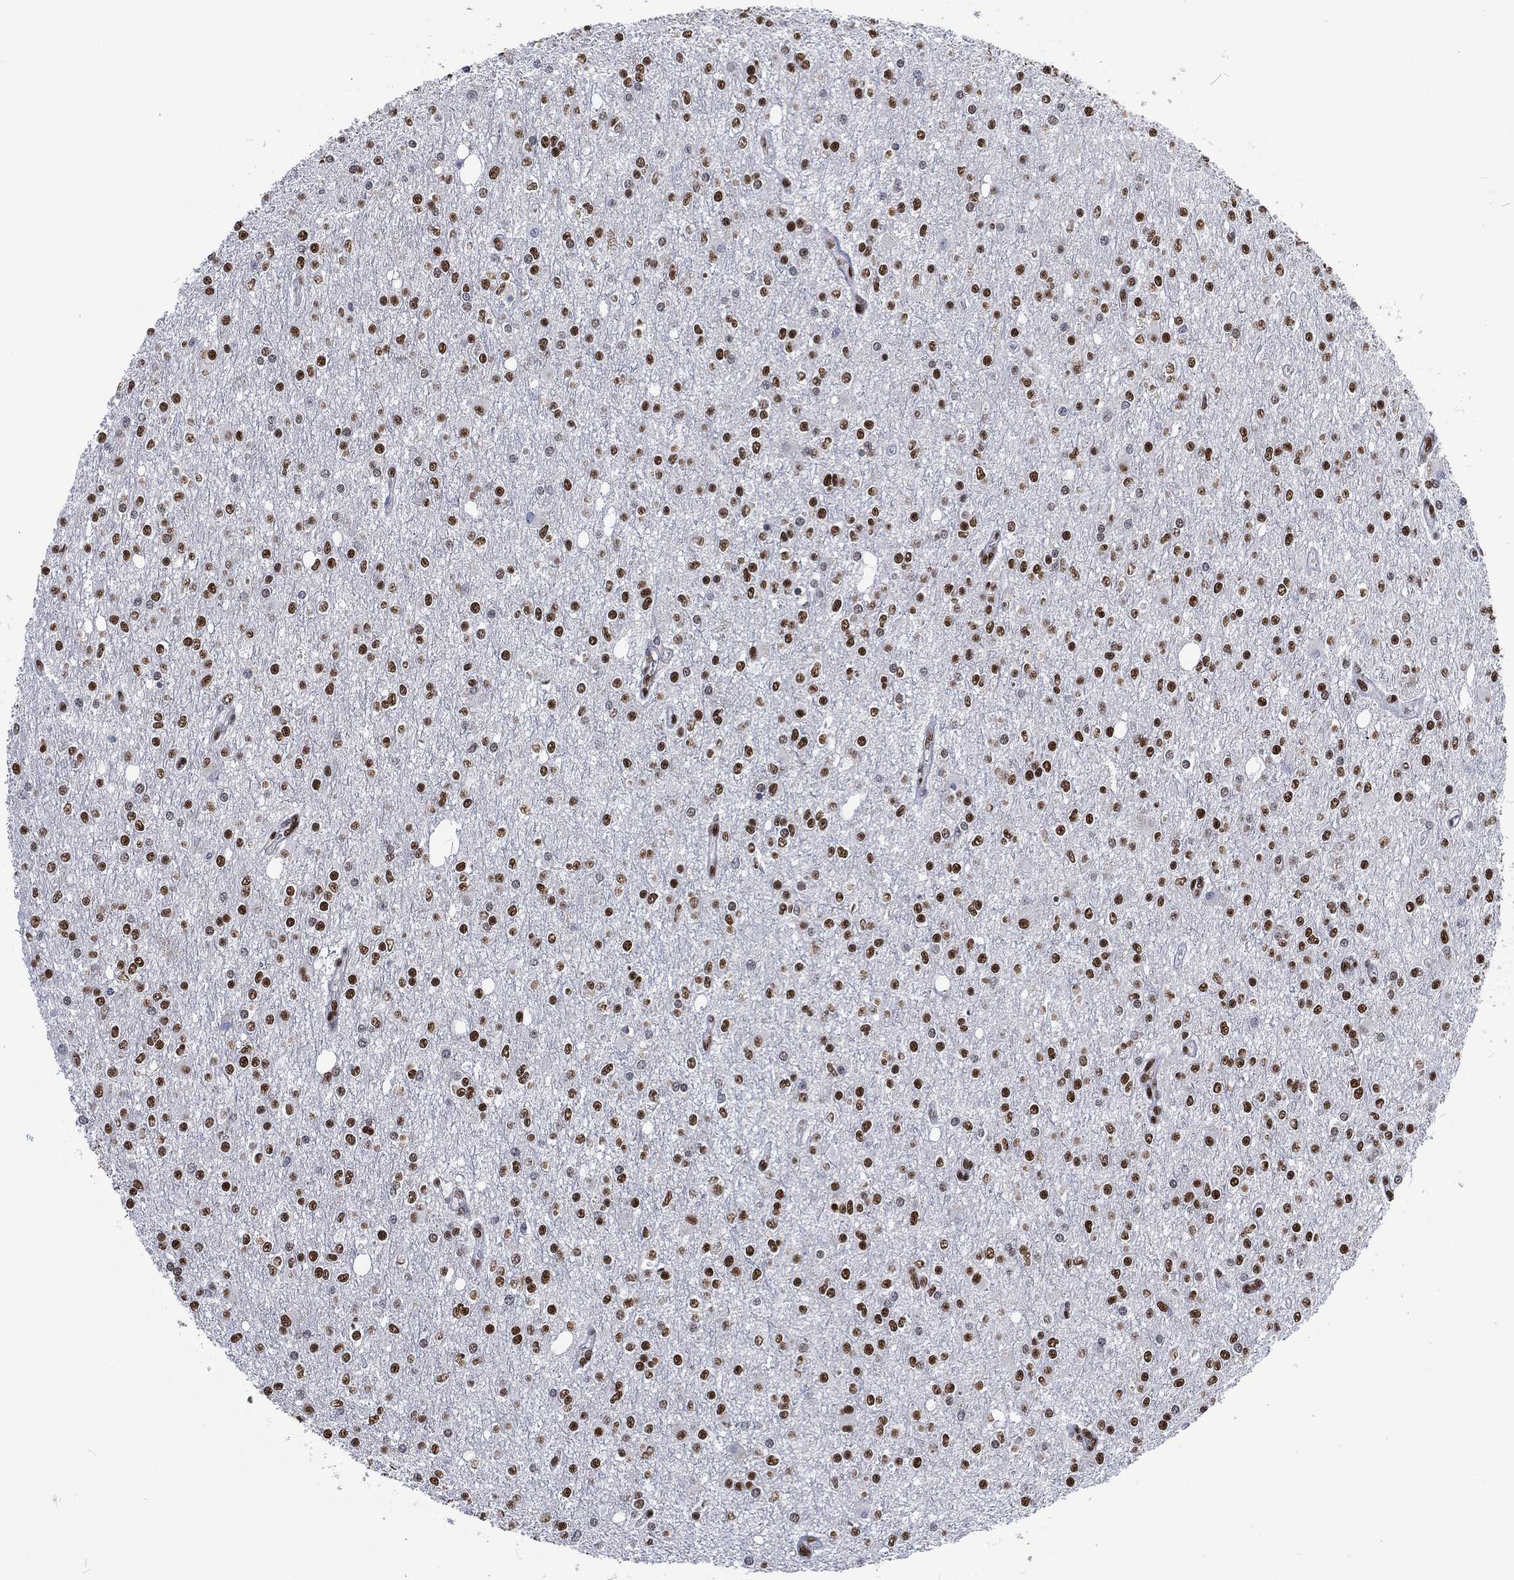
{"staining": {"intensity": "strong", "quantity": "25%-75%", "location": "nuclear"}, "tissue": "glioma", "cell_type": "Tumor cells", "image_type": "cancer", "snomed": [{"axis": "morphology", "description": "Glioma, malignant, Low grade"}, {"axis": "topography", "description": "Brain"}], "caption": "This is a micrograph of immunohistochemistry staining of low-grade glioma (malignant), which shows strong positivity in the nuclear of tumor cells.", "gene": "DCPS", "patient": {"sex": "female", "age": 45}}